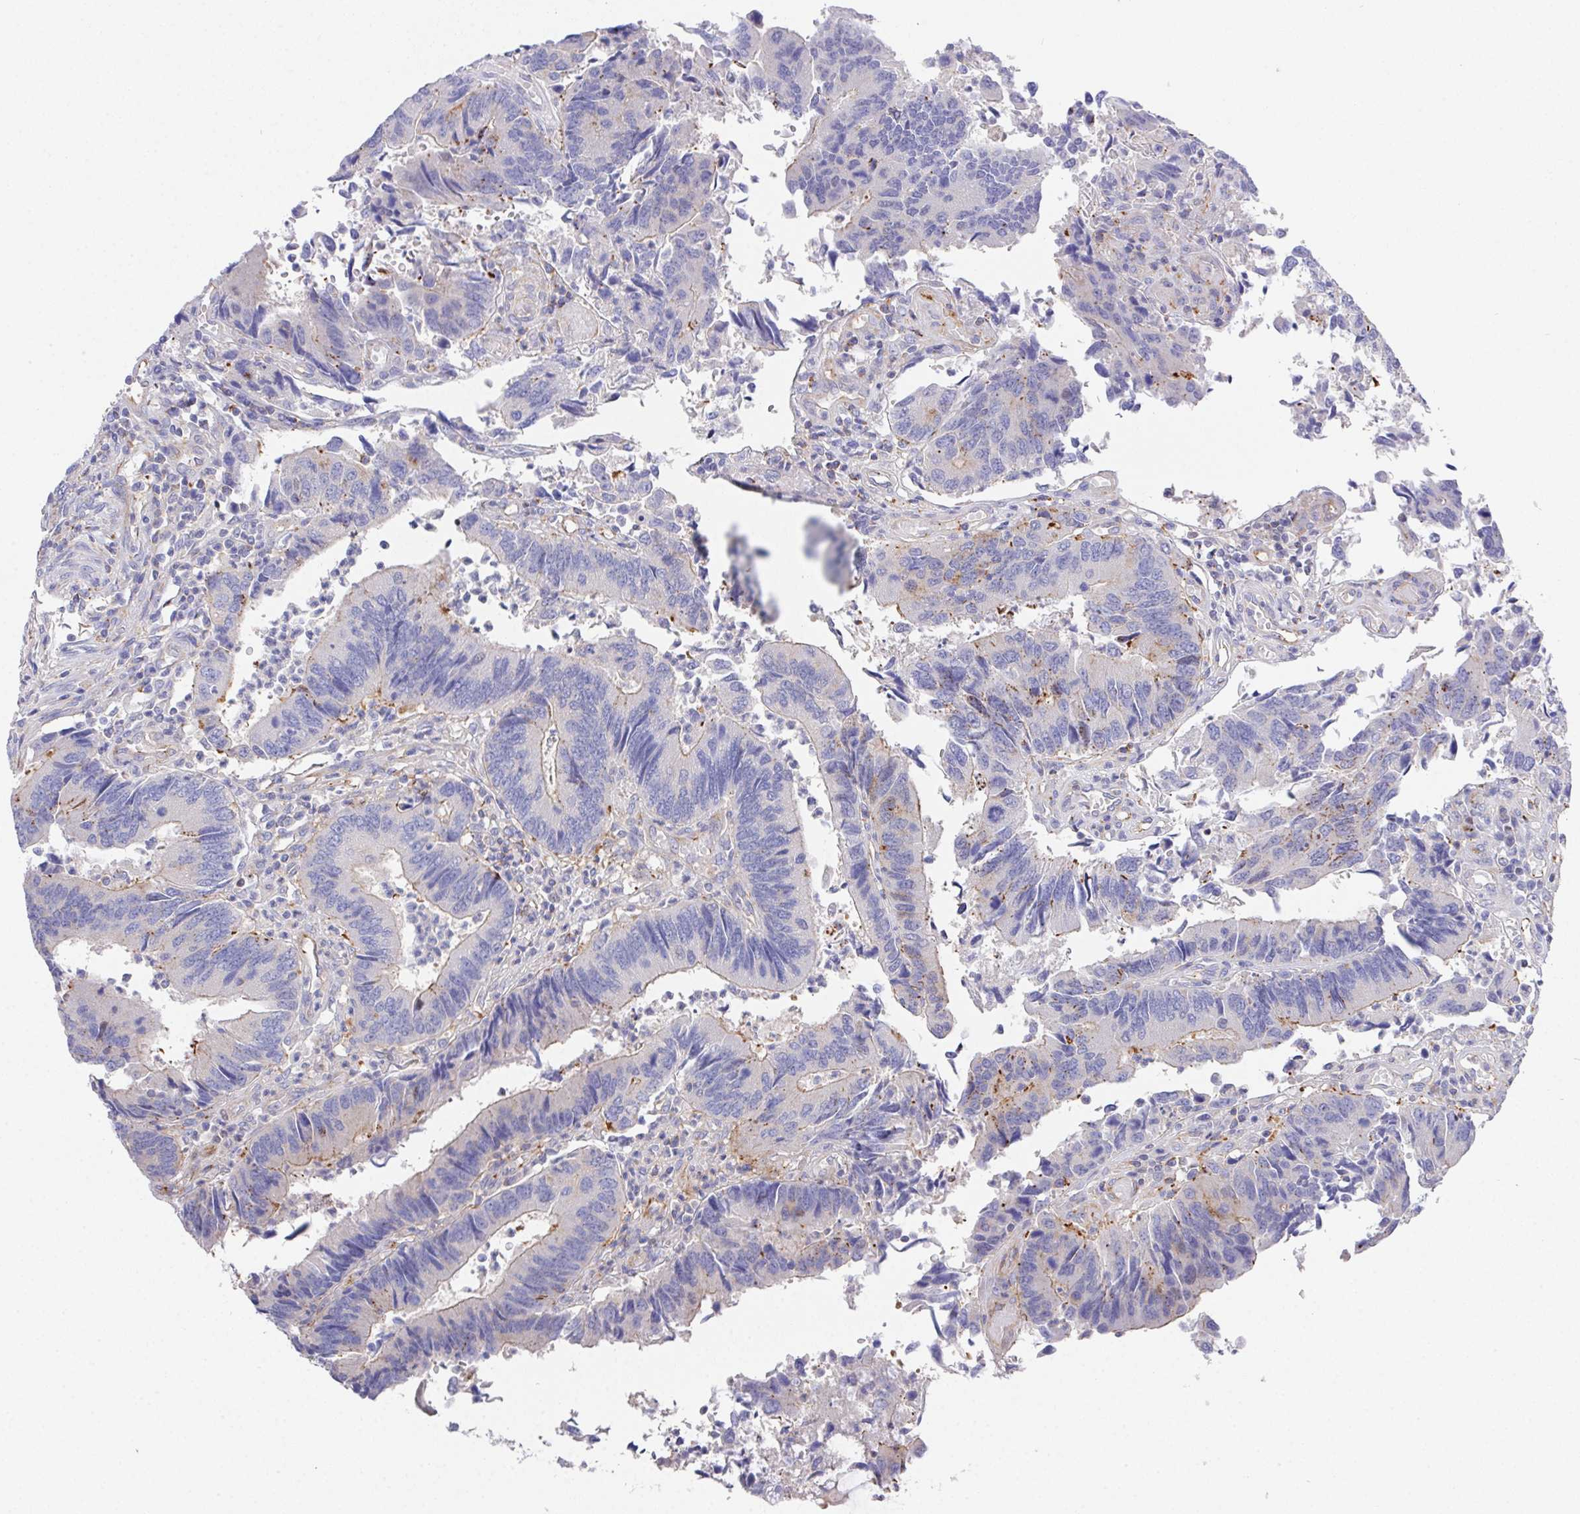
{"staining": {"intensity": "negative", "quantity": "none", "location": "none"}, "tissue": "colorectal cancer", "cell_type": "Tumor cells", "image_type": "cancer", "snomed": [{"axis": "morphology", "description": "Adenocarcinoma, NOS"}, {"axis": "topography", "description": "Colon"}], "caption": "Tumor cells show no significant positivity in adenocarcinoma (colorectal).", "gene": "PRG3", "patient": {"sex": "female", "age": 67}}